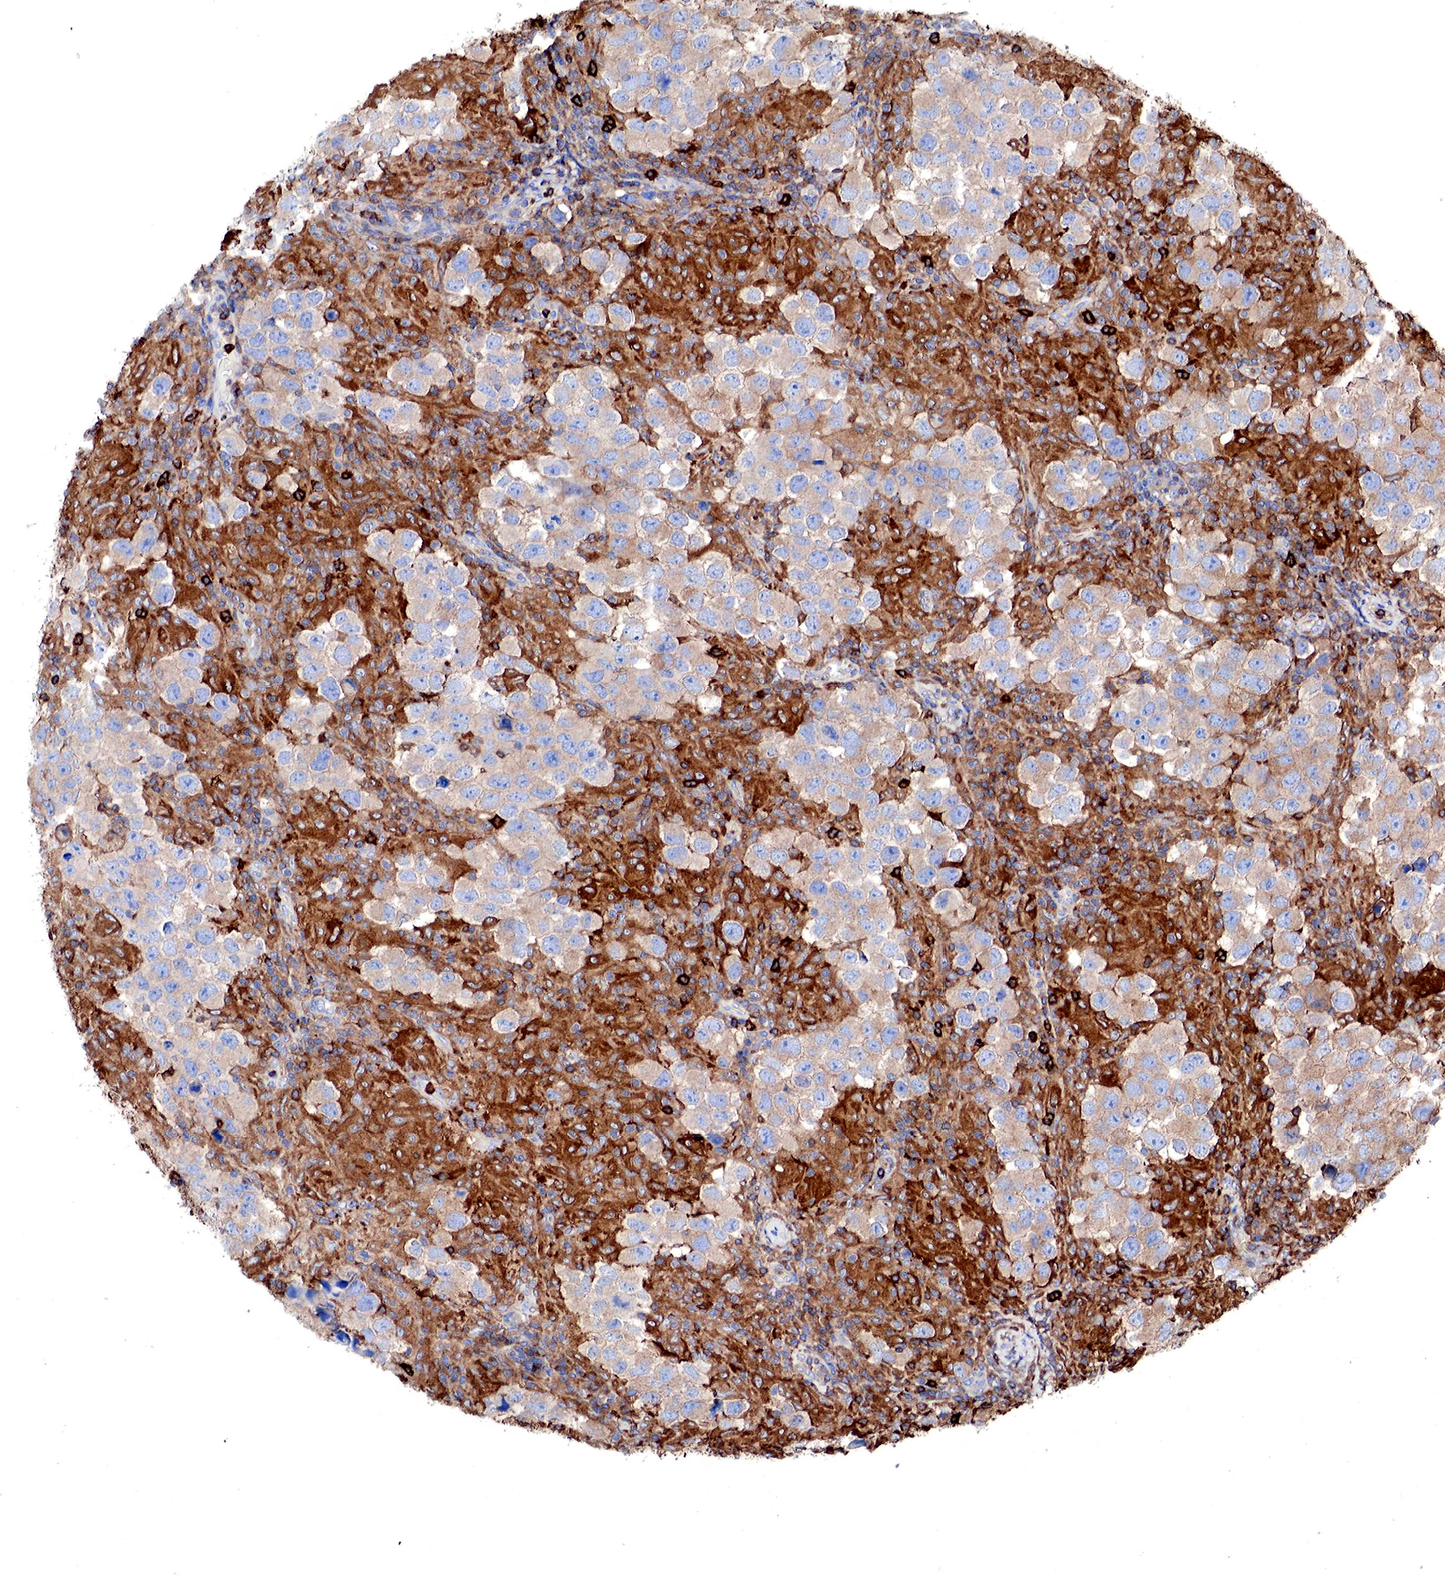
{"staining": {"intensity": "strong", "quantity": "25%-75%", "location": "cytoplasmic/membranous"}, "tissue": "testis cancer", "cell_type": "Tumor cells", "image_type": "cancer", "snomed": [{"axis": "morphology", "description": "Carcinoma, Embryonal, NOS"}, {"axis": "topography", "description": "Testis"}], "caption": "Immunohistochemical staining of human embryonal carcinoma (testis) exhibits strong cytoplasmic/membranous protein positivity in about 25%-75% of tumor cells.", "gene": "G6PD", "patient": {"sex": "male", "age": 21}}